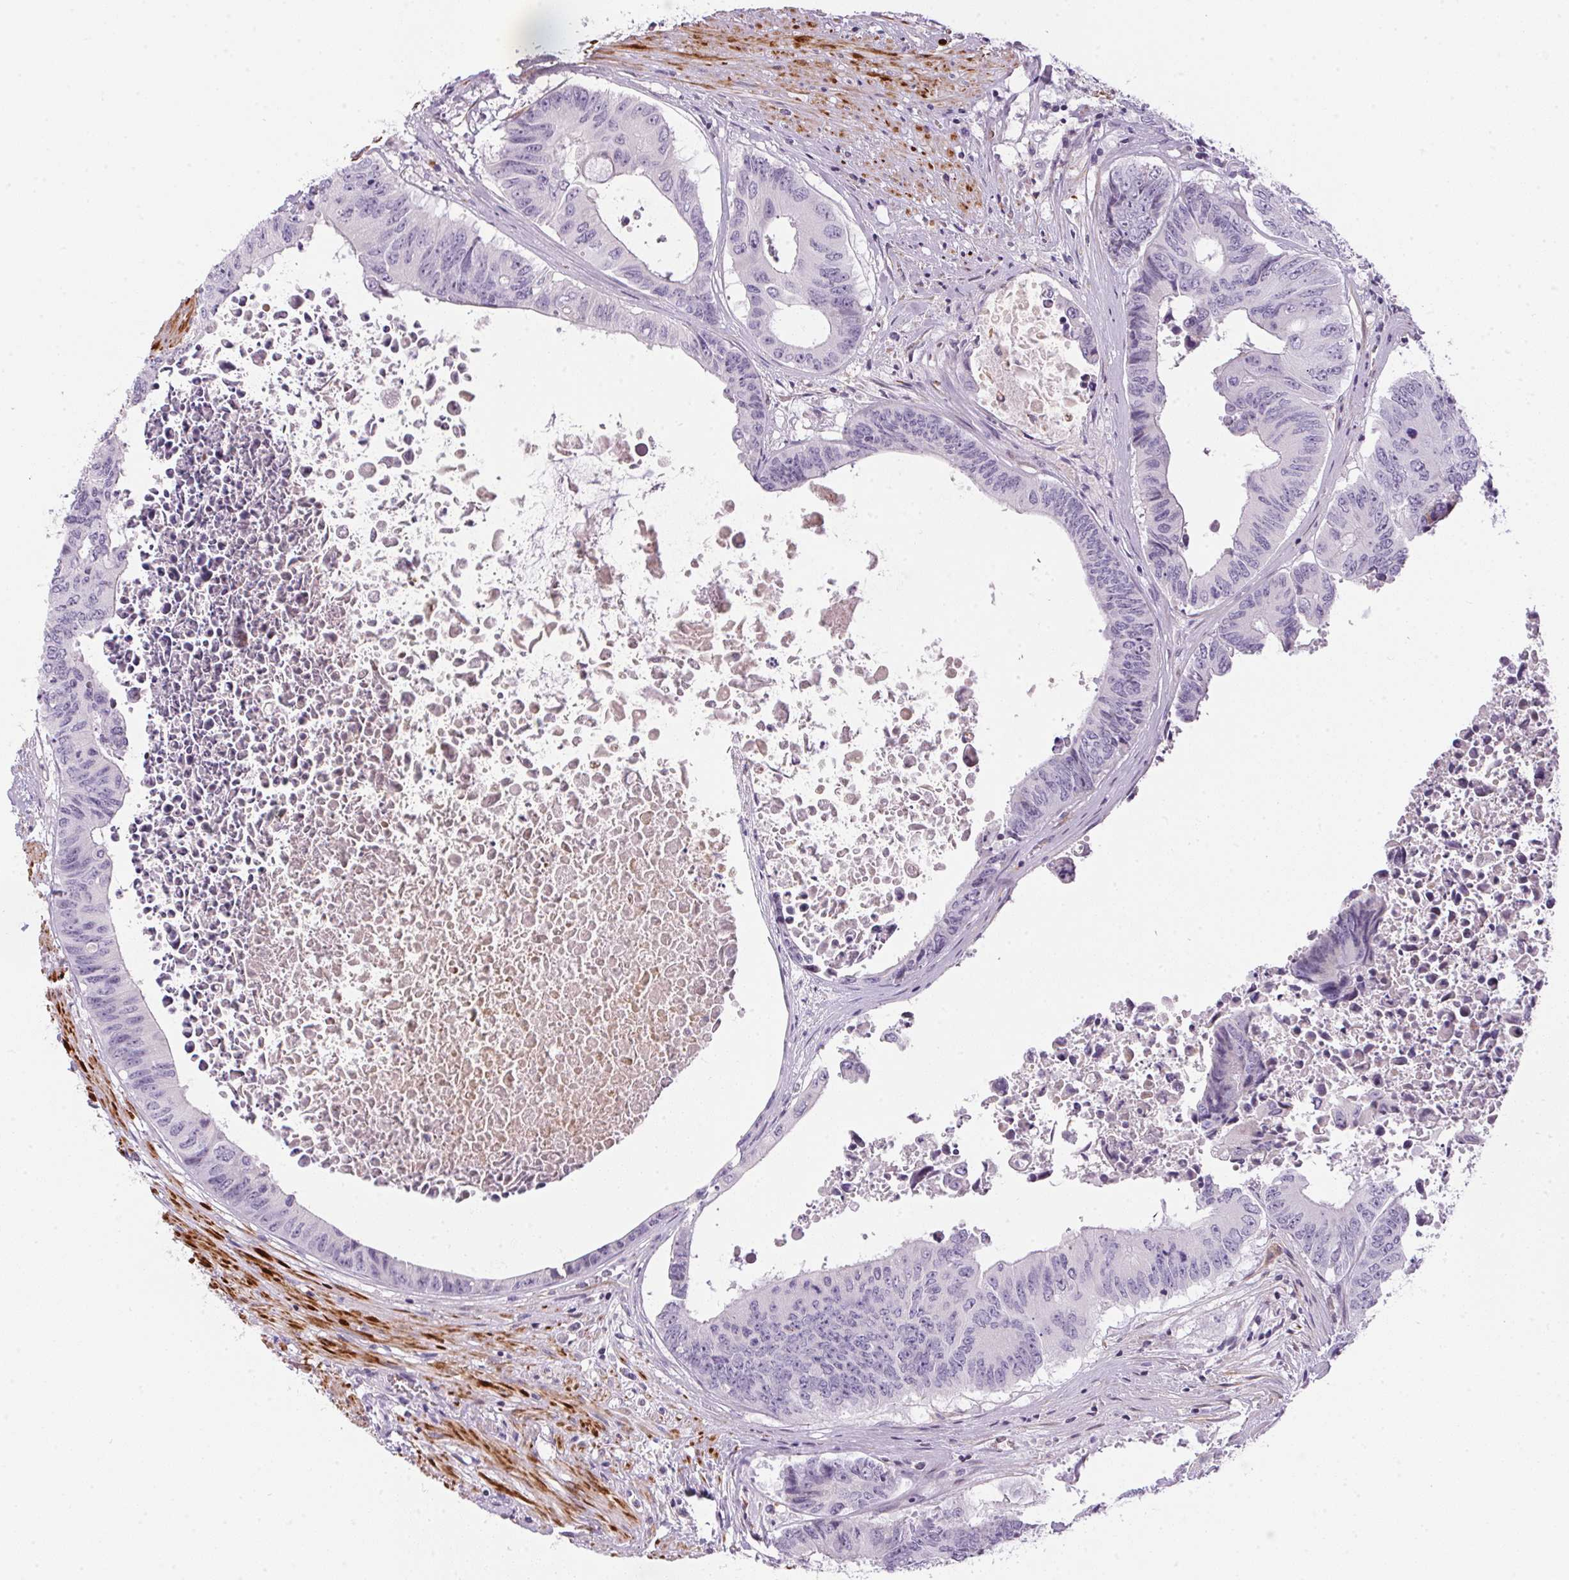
{"staining": {"intensity": "negative", "quantity": "none", "location": "none"}, "tissue": "colorectal cancer", "cell_type": "Tumor cells", "image_type": "cancer", "snomed": [{"axis": "morphology", "description": "Adenocarcinoma, NOS"}, {"axis": "topography", "description": "Rectum"}], "caption": "Immunohistochemical staining of adenocarcinoma (colorectal) exhibits no significant staining in tumor cells.", "gene": "ECPAS", "patient": {"sex": "male", "age": 59}}